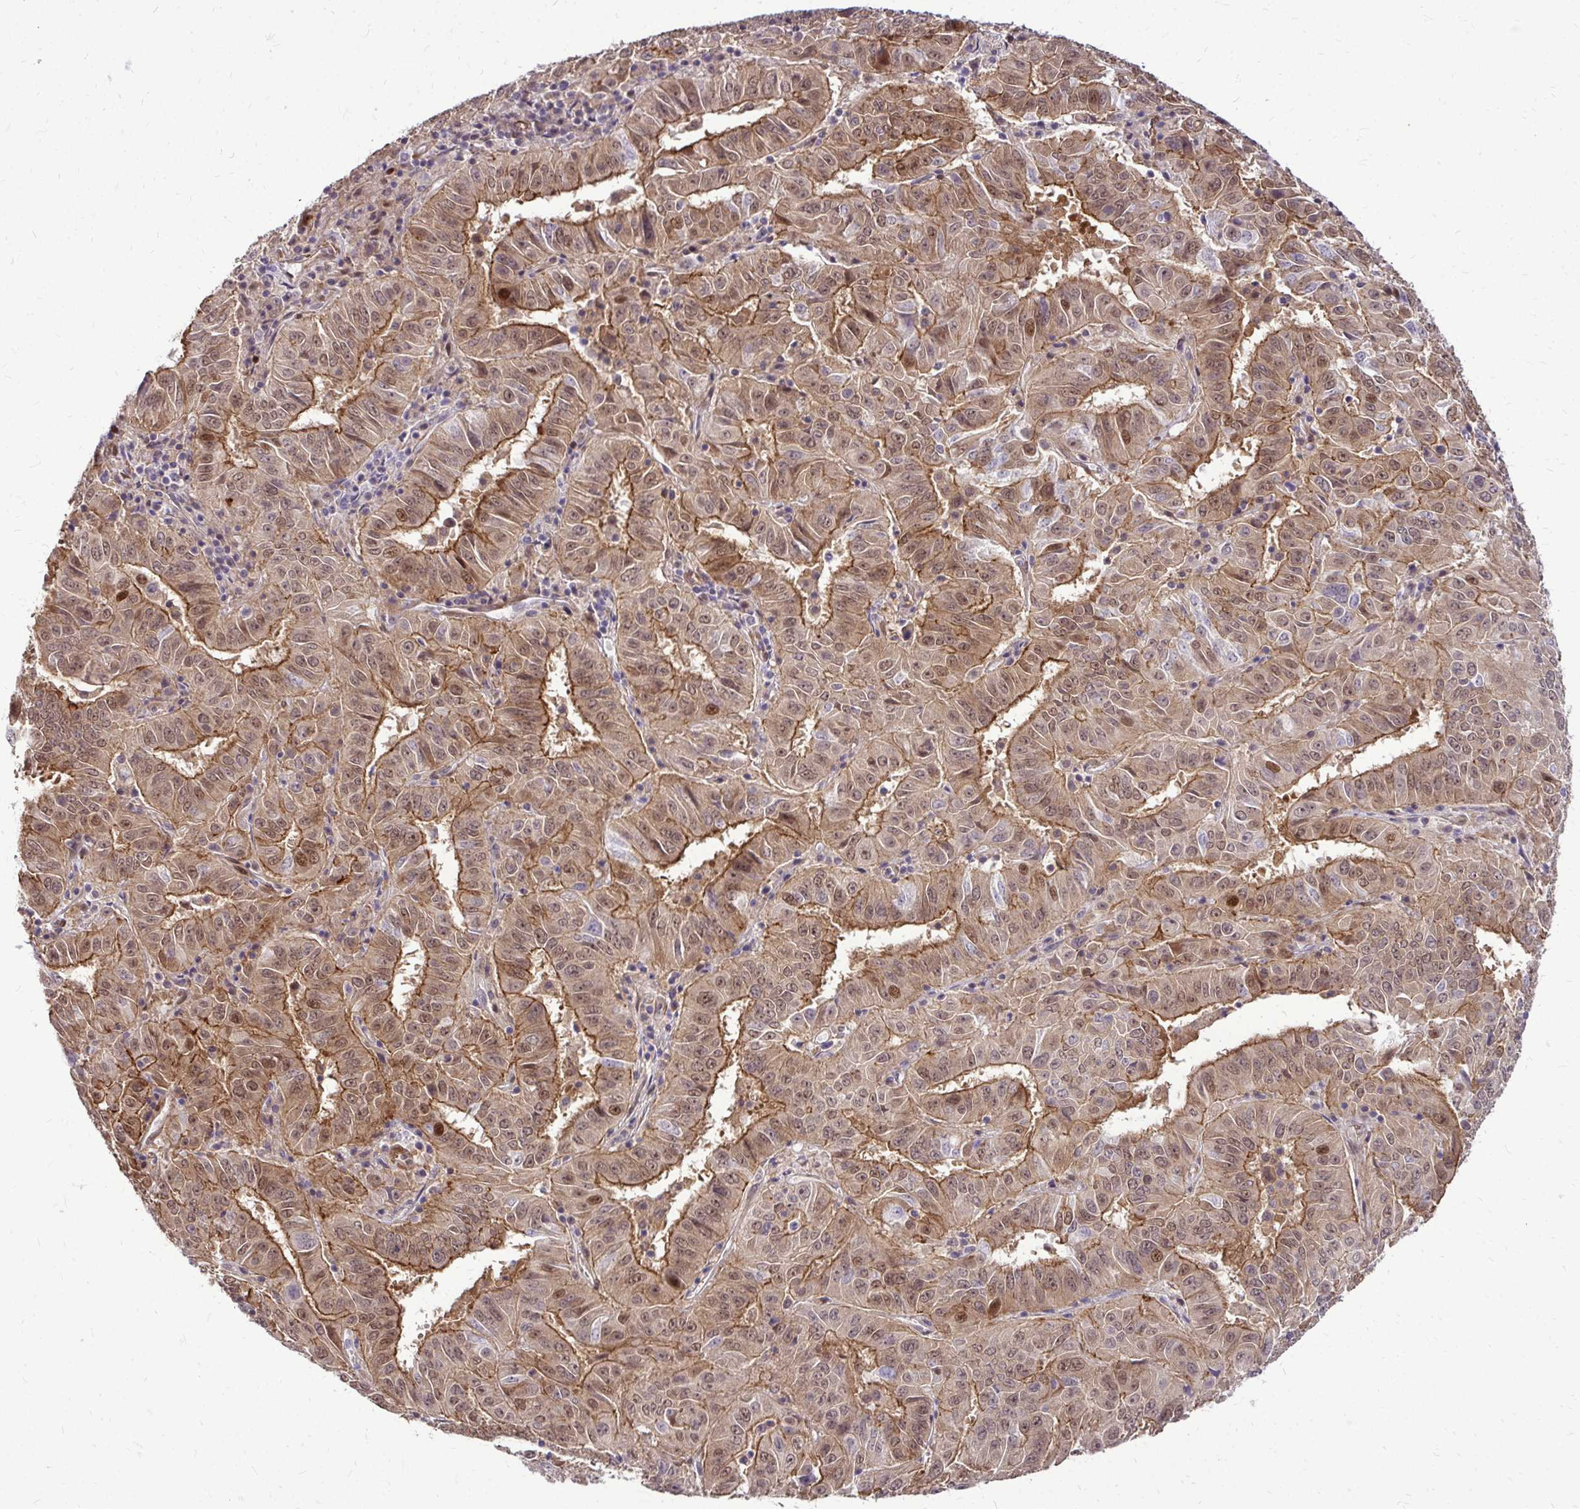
{"staining": {"intensity": "moderate", "quantity": ">75%", "location": "cytoplasmic/membranous,nuclear"}, "tissue": "pancreatic cancer", "cell_type": "Tumor cells", "image_type": "cancer", "snomed": [{"axis": "morphology", "description": "Adenocarcinoma, NOS"}, {"axis": "topography", "description": "Pancreas"}], "caption": "There is medium levels of moderate cytoplasmic/membranous and nuclear staining in tumor cells of adenocarcinoma (pancreatic), as demonstrated by immunohistochemical staining (brown color).", "gene": "TRIP6", "patient": {"sex": "male", "age": 63}}